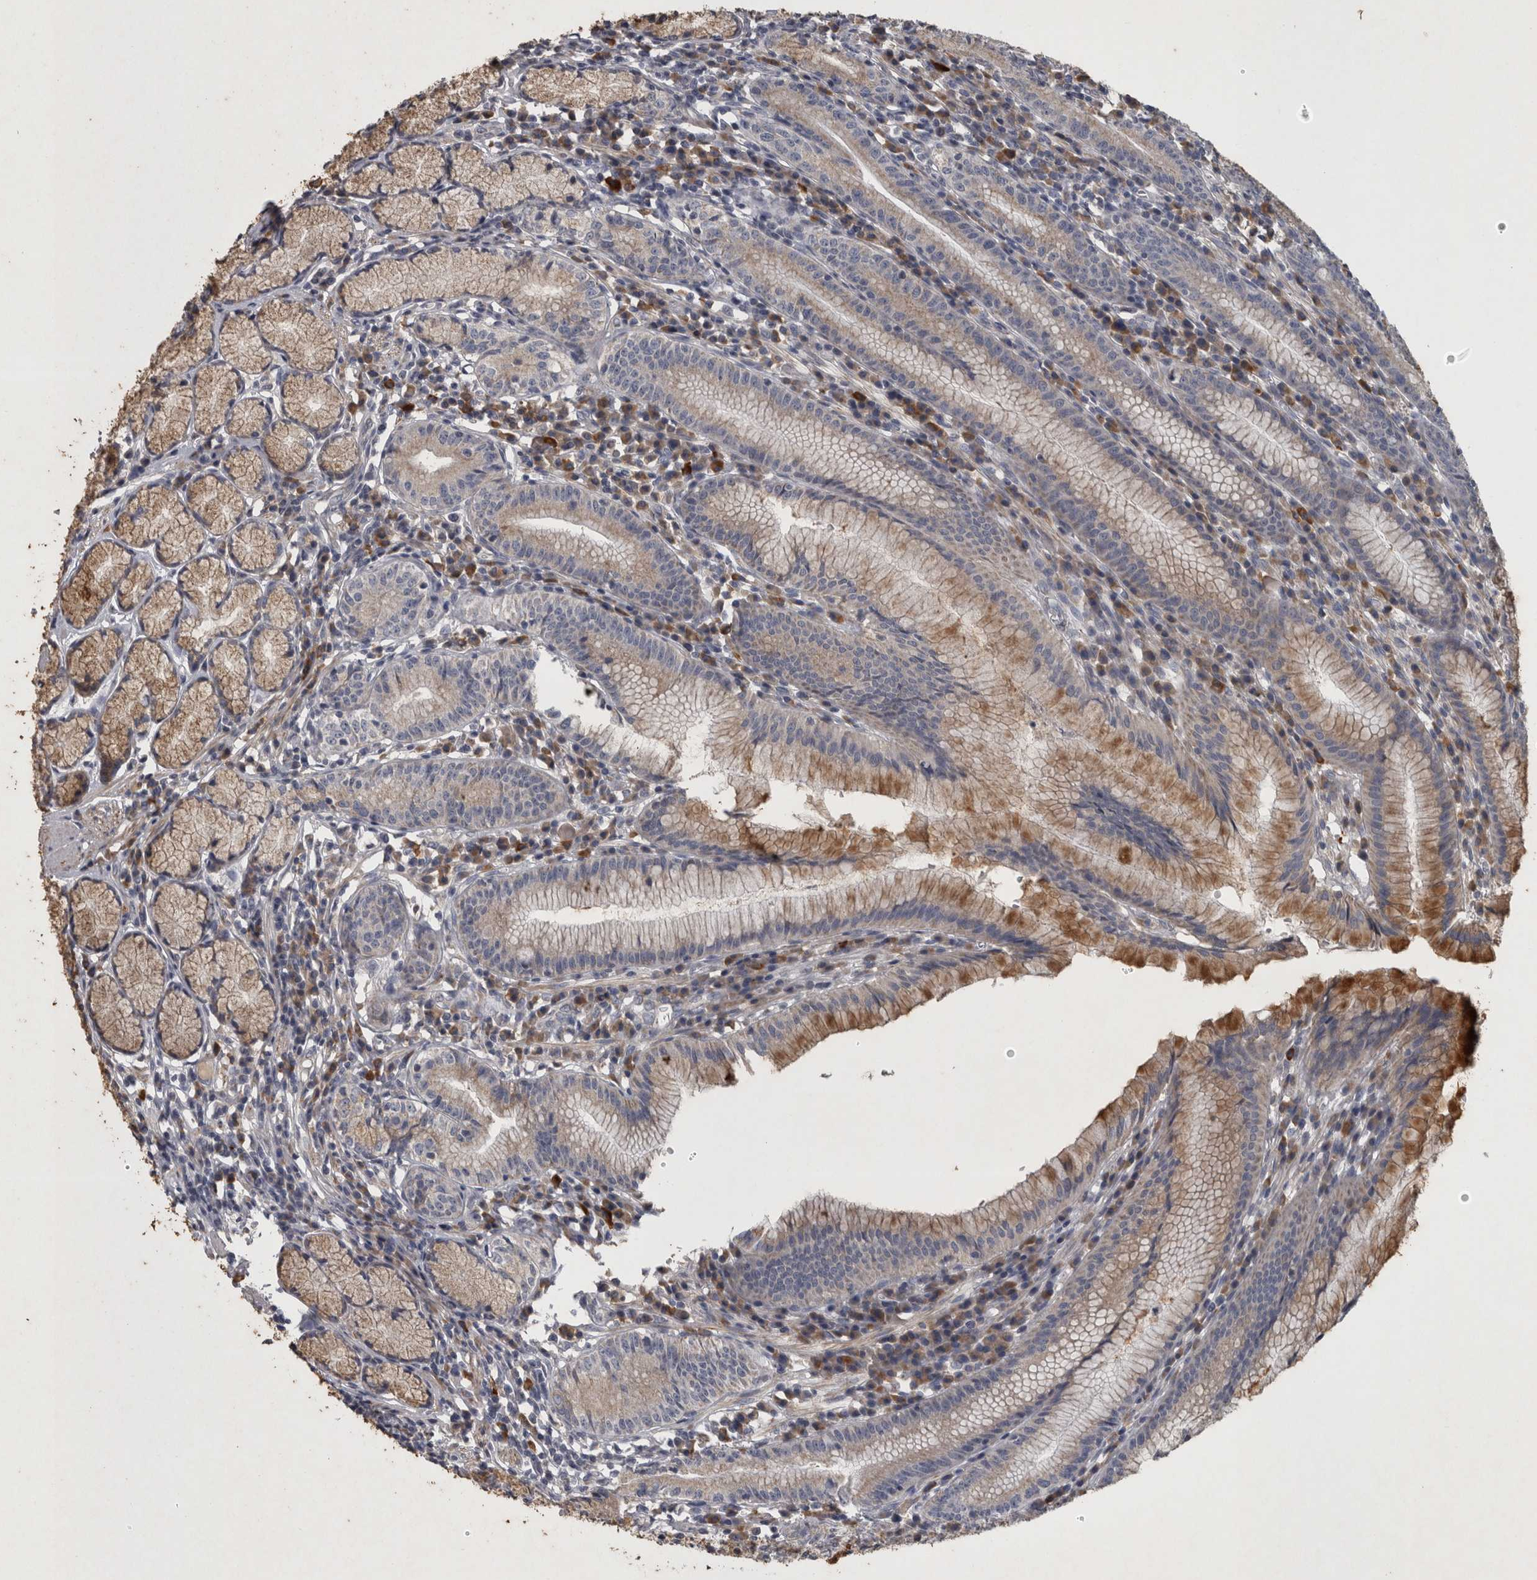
{"staining": {"intensity": "strong", "quantity": "25%-75%", "location": "cytoplasmic/membranous"}, "tissue": "stomach", "cell_type": "Glandular cells", "image_type": "normal", "snomed": [{"axis": "morphology", "description": "Normal tissue, NOS"}, {"axis": "topography", "description": "Stomach"}], "caption": "Immunohistochemistry image of unremarkable human stomach stained for a protein (brown), which reveals high levels of strong cytoplasmic/membranous expression in about 25%-75% of glandular cells.", "gene": "DBT", "patient": {"sex": "male", "age": 55}}